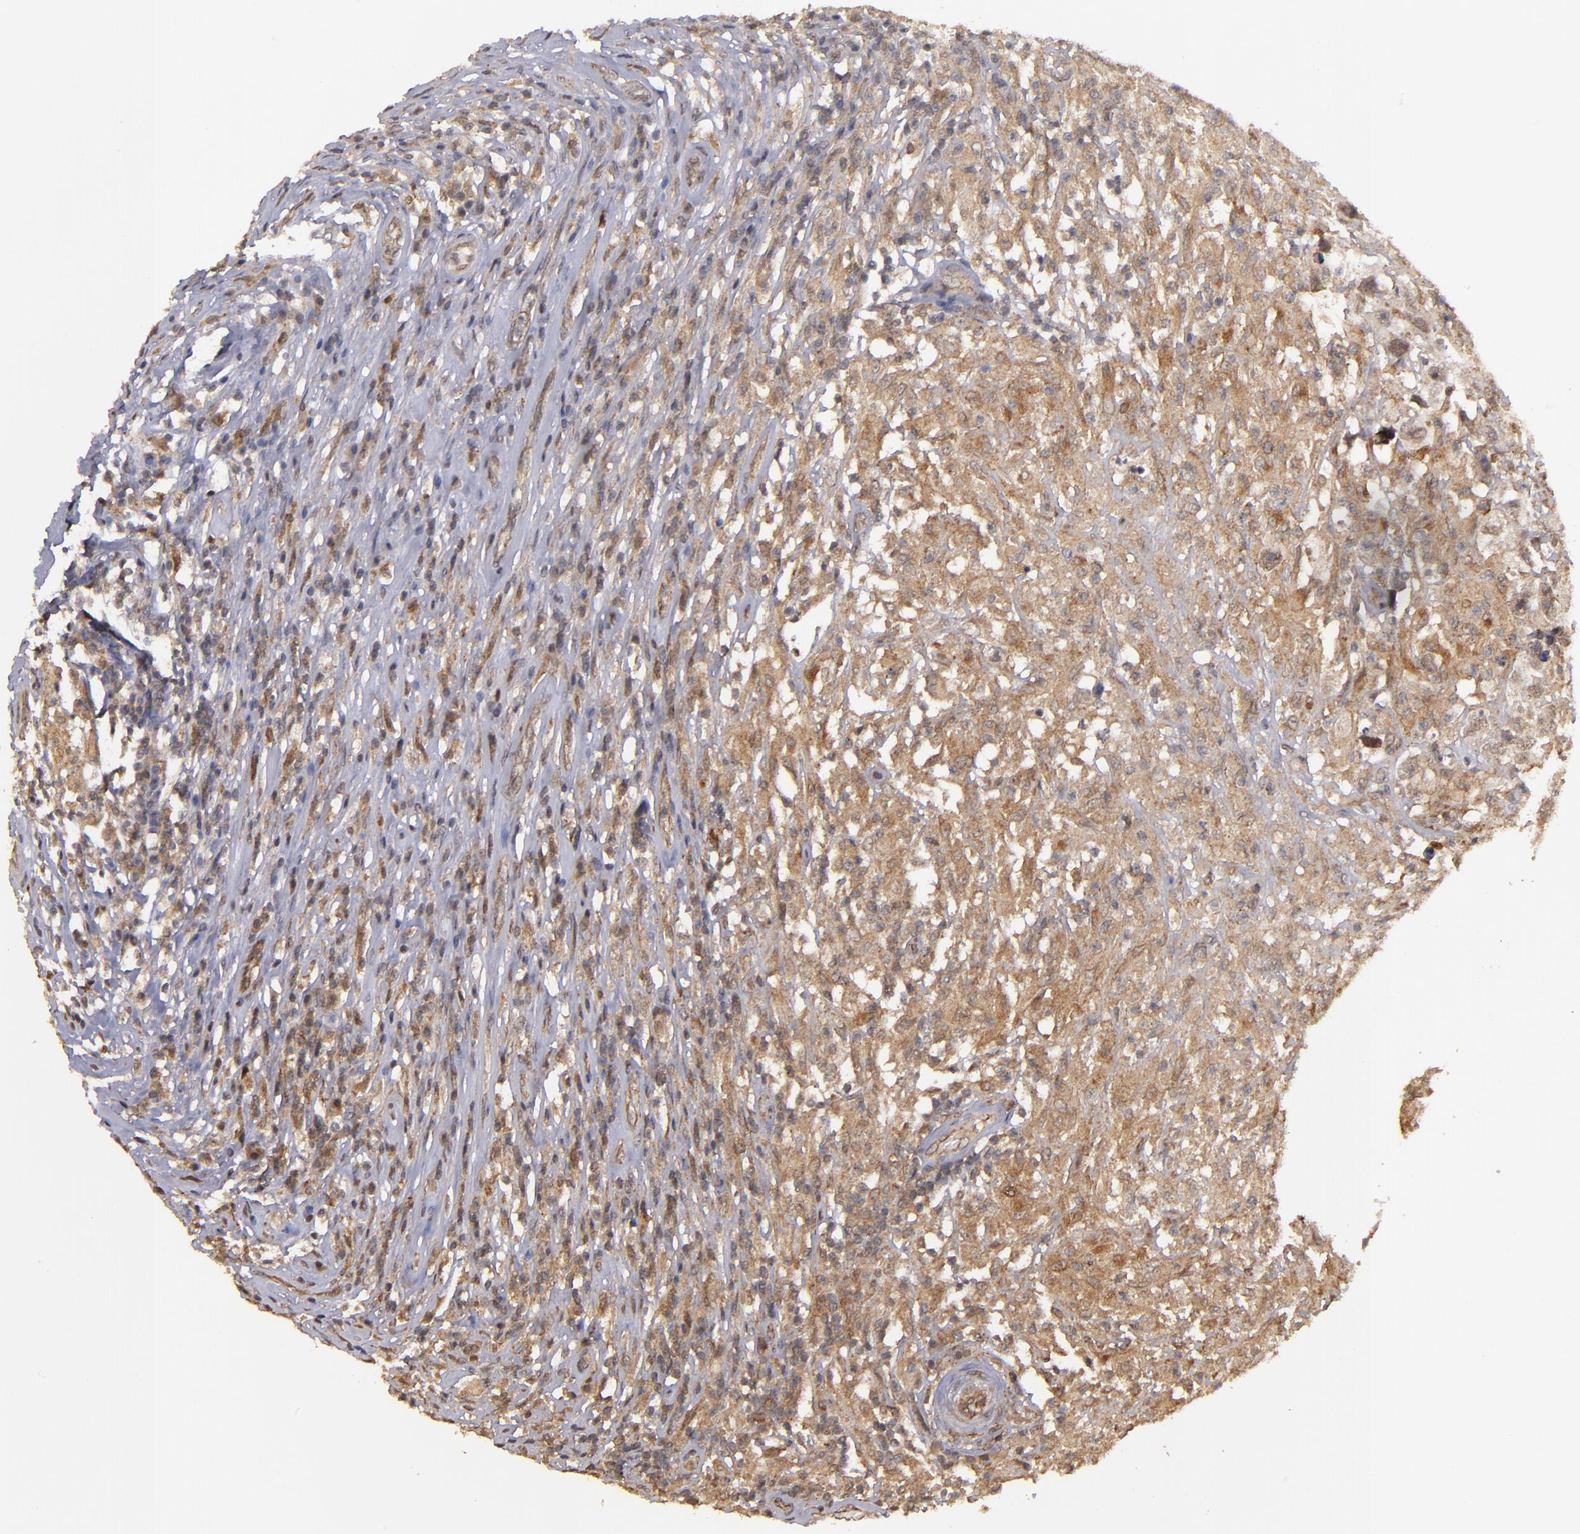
{"staining": {"intensity": "moderate", "quantity": ">75%", "location": "cytoplasmic/membranous"}, "tissue": "testis cancer", "cell_type": "Tumor cells", "image_type": "cancer", "snomed": [{"axis": "morphology", "description": "Seminoma, NOS"}, {"axis": "topography", "description": "Testis"}], "caption": "Testis cancer stained for a protein (brown) reveals moderate cytoplasmic/membranous positive positivity in about >75% of tumor cells.", "gene": "SIPA1L1", "patient": {"sex": "male", "age": 34}}